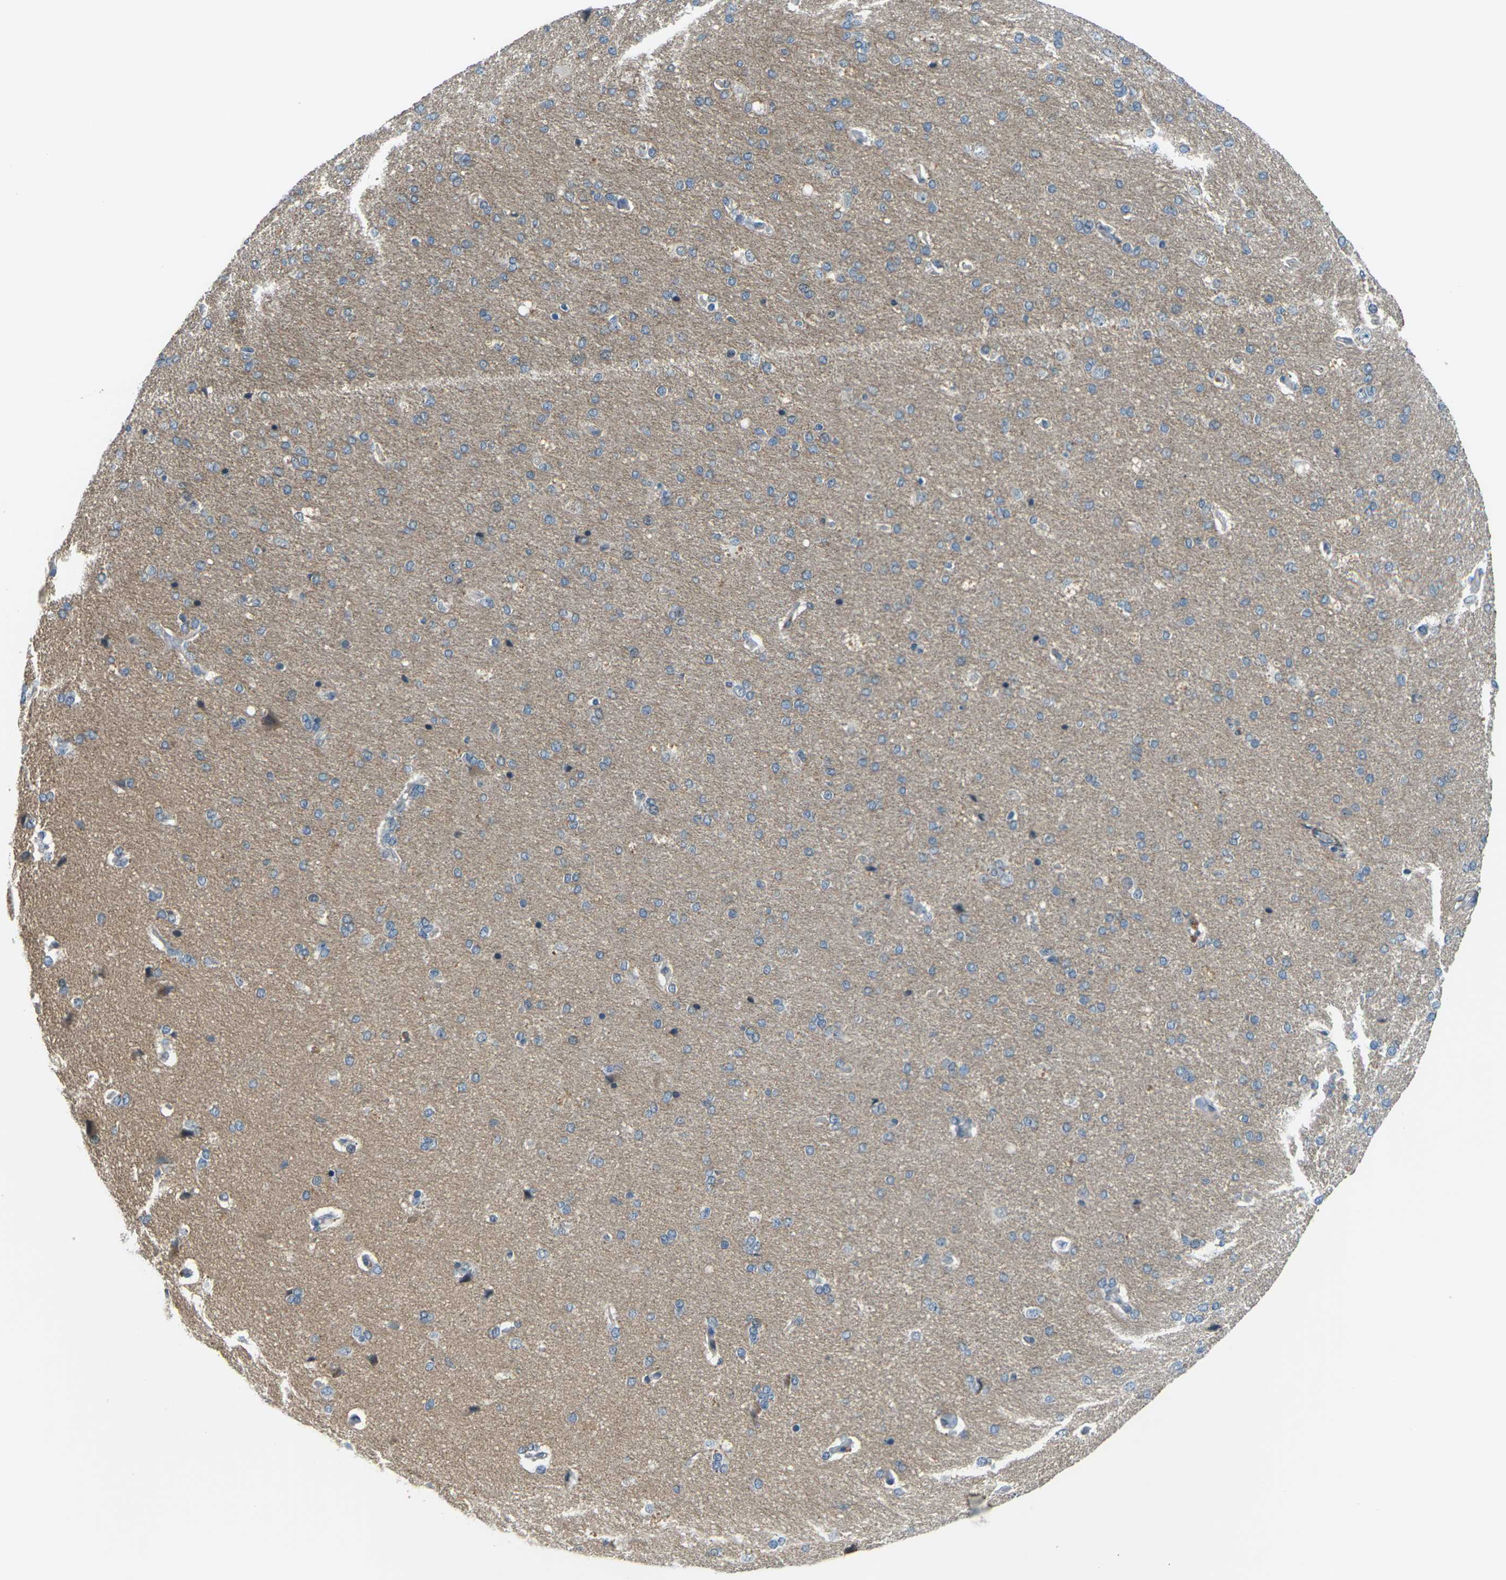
{"staining": {"intensity": "negative", "quantity": "none", "location": "none"}, "tissue": "cerebral cortex", "cell_type": "Endothelial cells", "image_type": "normal", "snomed": [{"axis": "morphology", "description": "Normal tissue, NOS"}, {"axis": "topography", "description": "Cerebral cortex"}], "caption": "This is a histopathology image of immunohistochemistry (IHC) staining of normal cerebral cortex, which shows no positivity in endothelial cells.", "gene": "SLC13A3", "patient": {"sex": "male", "age": 62}}